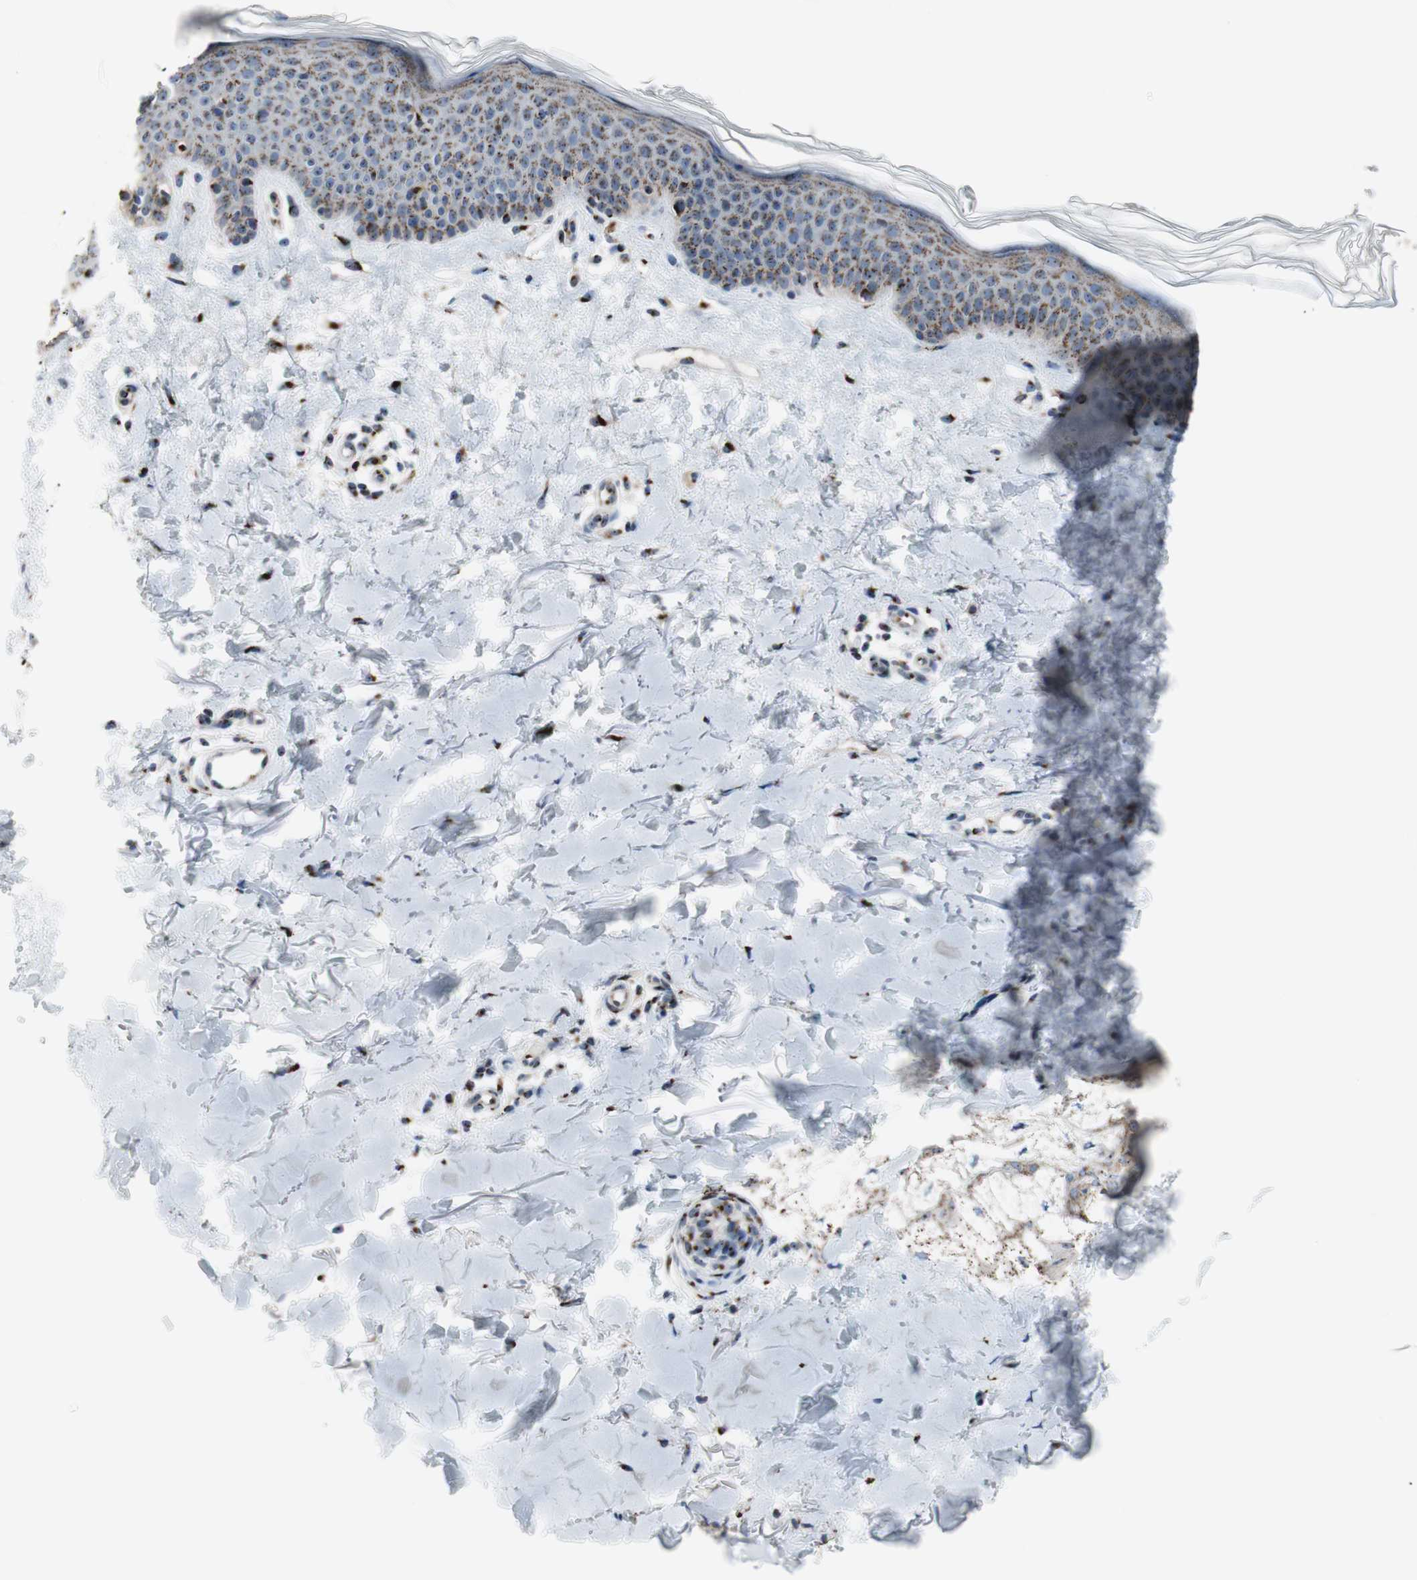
{"staining": {"intensity": "moderate", "quantity": ">75%", "location": "cytoplasmic/membranous"}, "tissue": "skin", "cell_type": "Fibroblasts", "image_type": "normal", "snomed": [{"axis": "morphology", "description": "Normal tissue, NOS"}, {"axis": "topography", "description": "Skin"}], "caption": "IHC image of unremarkable skin: human skin stained using immunohistochemistry demonstrates medium levels of moderate protein expression localized specifically in the cytoplasmic/membranous of fibroblasts, appearing as a cytoplasmic/membranous brown color.", "gene": "TMED7", "patient": {"sex": "female", "age": 56}}